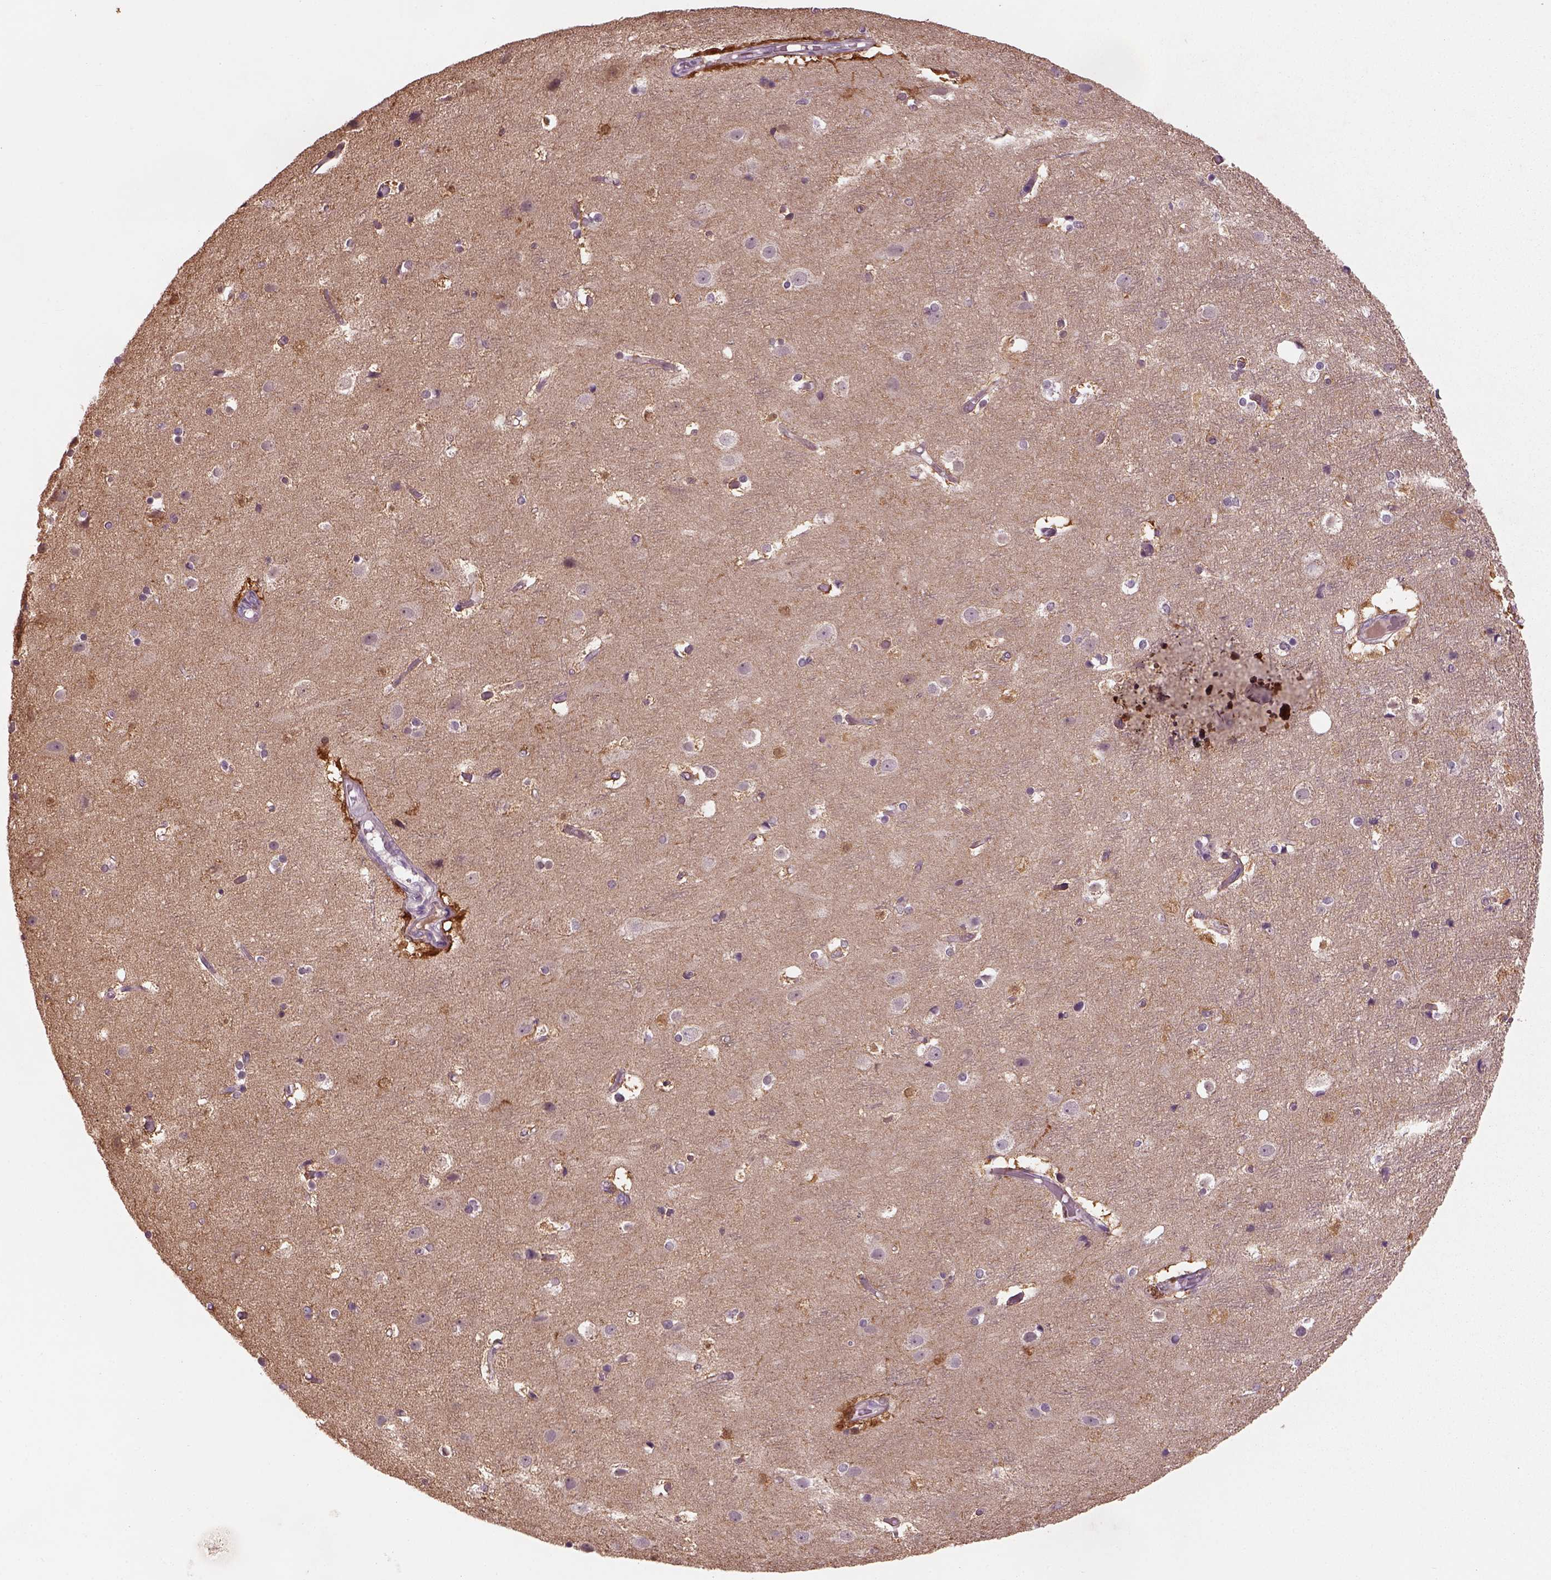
{"staining": {"intensity": "negative", "quantity": "none", "location": "none"}, "tissue": "cerebral cortex", "cell_type": "Endothelial cells", "image_type": "normal", "snomed": [{"axis": "morphology", "description": "Normal tissue, NOS"}, {"axis": "topography", "description": "Cerebral cortex"}], "caption": "DAB (3,3'-diaminobenzidine) immunohistochemical staining of unremarkable human cerebral cortex exhibits no significant expression in endothelial cells.", "gene": "GDNF", "patient": {"sex": "female", "age": 52}}